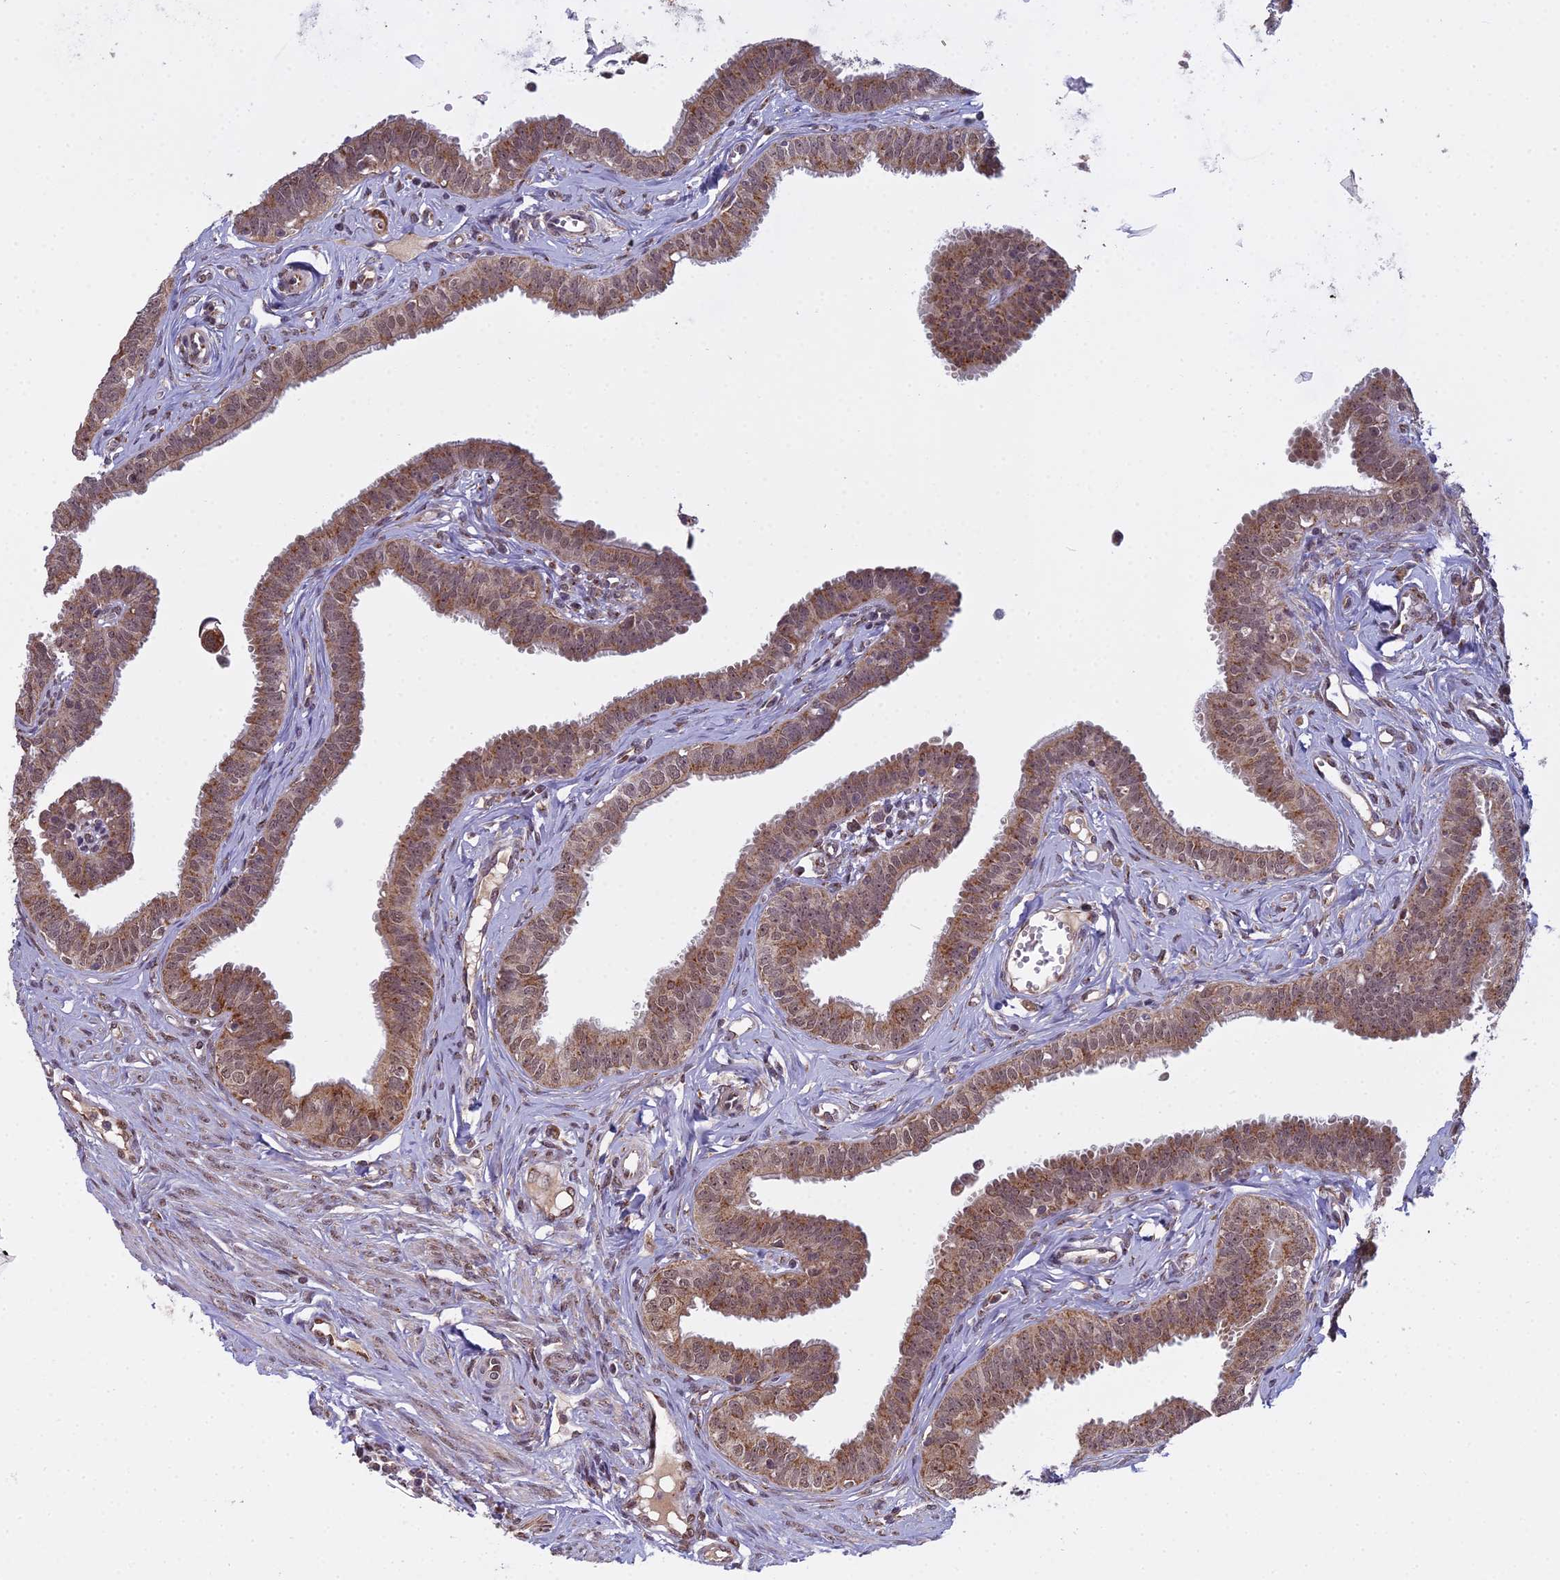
{"staining": {"intensity": "moderate", "quantity": ">75%", "location": "cytoplasmic/membranous,nuclear"}, "tissue": "fallopian tube", "cell_type": "Glandular cells", "image_type": "normal", "snomed": [{"axis": "morphology", "description": "Normal tissue, NOS"}, {"axis": "morphology", "description": "Carcinoma, NOS"}, {"axis": "topography", "description": "Fallopian tube"}, {"axis": "topography", "description": "Ovary"}], "caption": "Fallopian tube stained with IHC exhibits moderate cytoplasmic/membranous,nuclear expression in about >75% of glandular cells.", "gene": "MEOX1", "patient": {"sex": "female", "age": 59}}